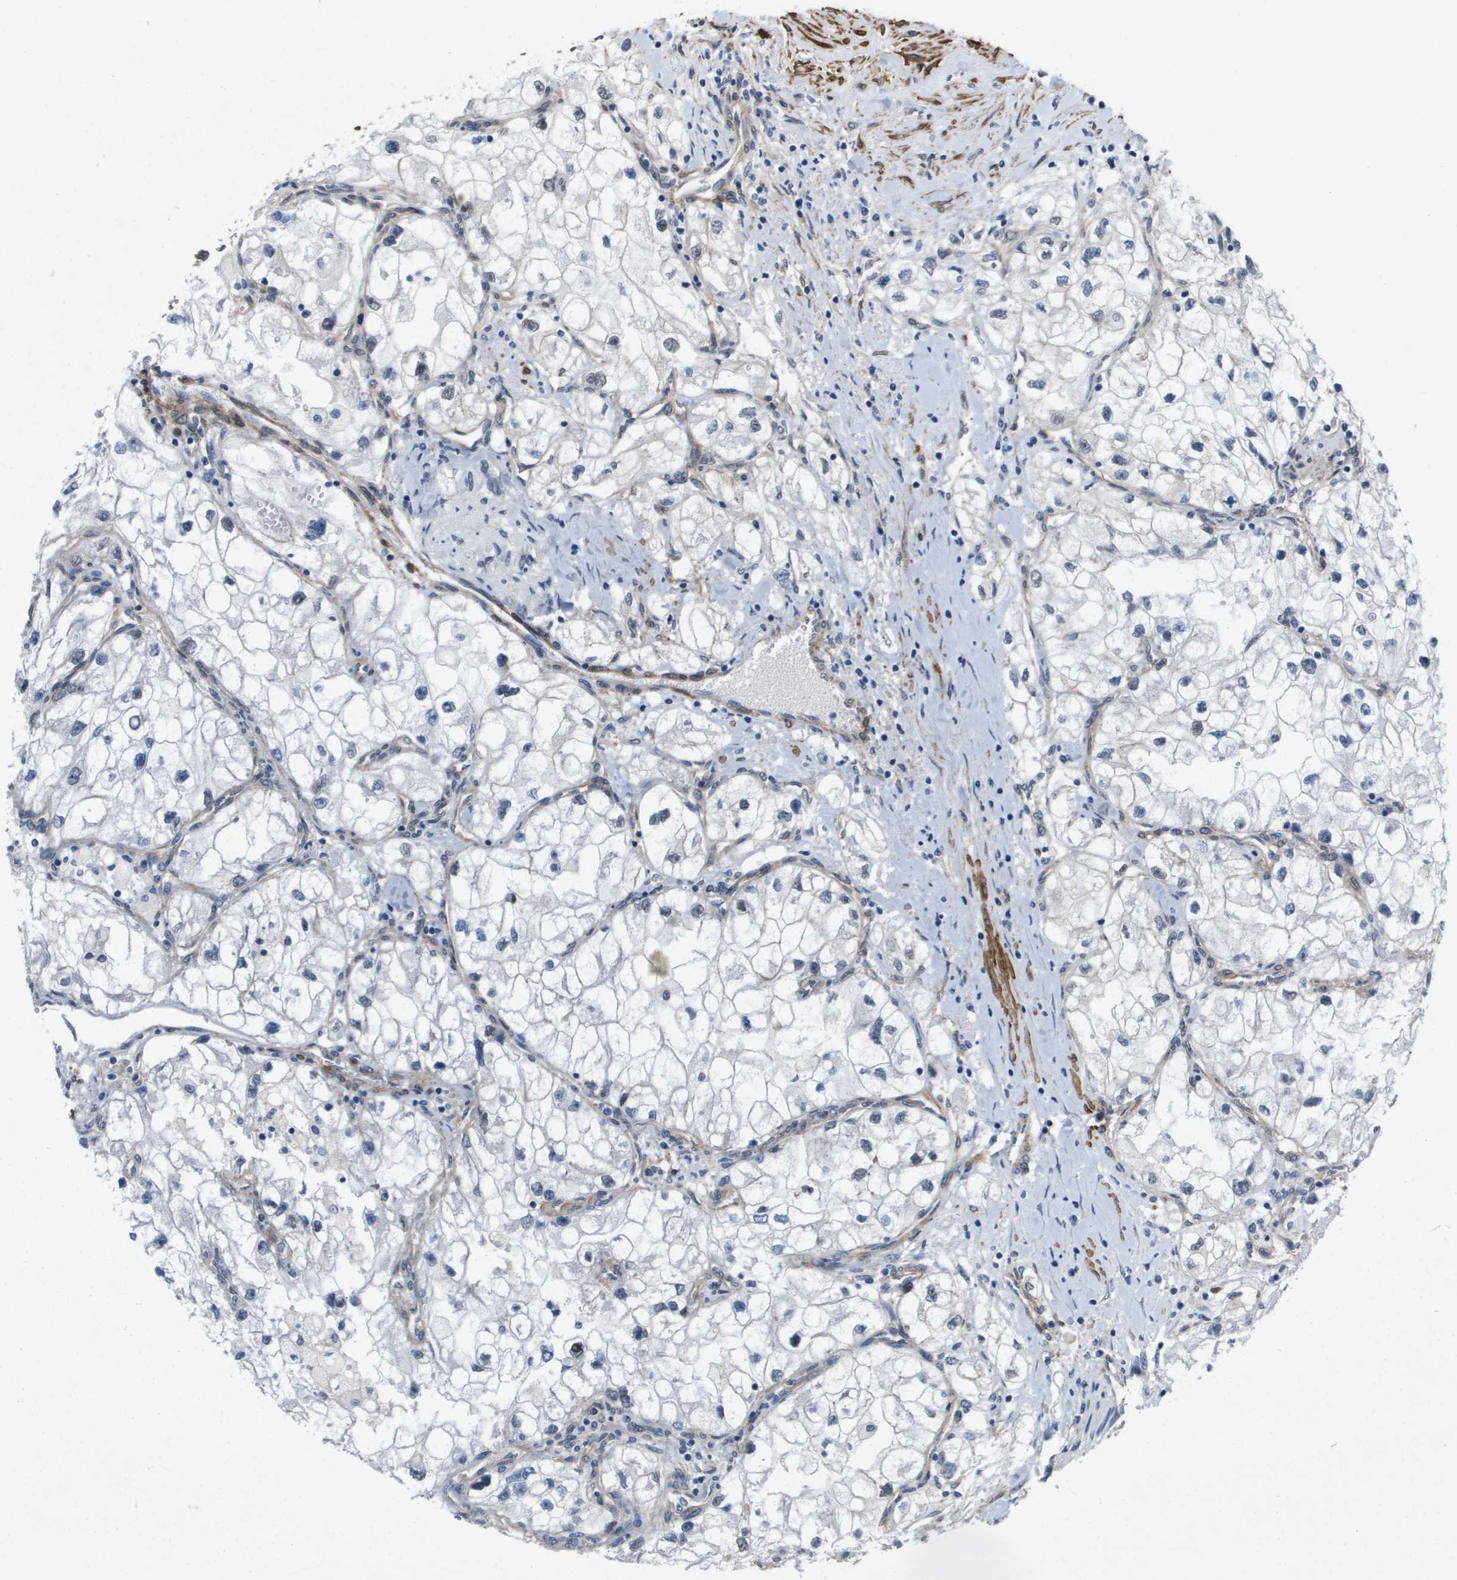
{"staining": {"intensity": "negative", "quantity": "none", "location": "none"}, "tissue": "renal cancer", "cell_type": "Tumor cells", "image_type": "cancer", "snomed": [{"axis": "morphology", "description": "Adenocarcinoma, NOS"}, {"axis": "topography", "description": "Kidney"}], "caption": "The immunohistochemistry micrograph has no significant staining in tumor cells of renal adenocarcinoma tissue.", "gene": "LPP", "patient": {"sex": "female", "age": 70}}